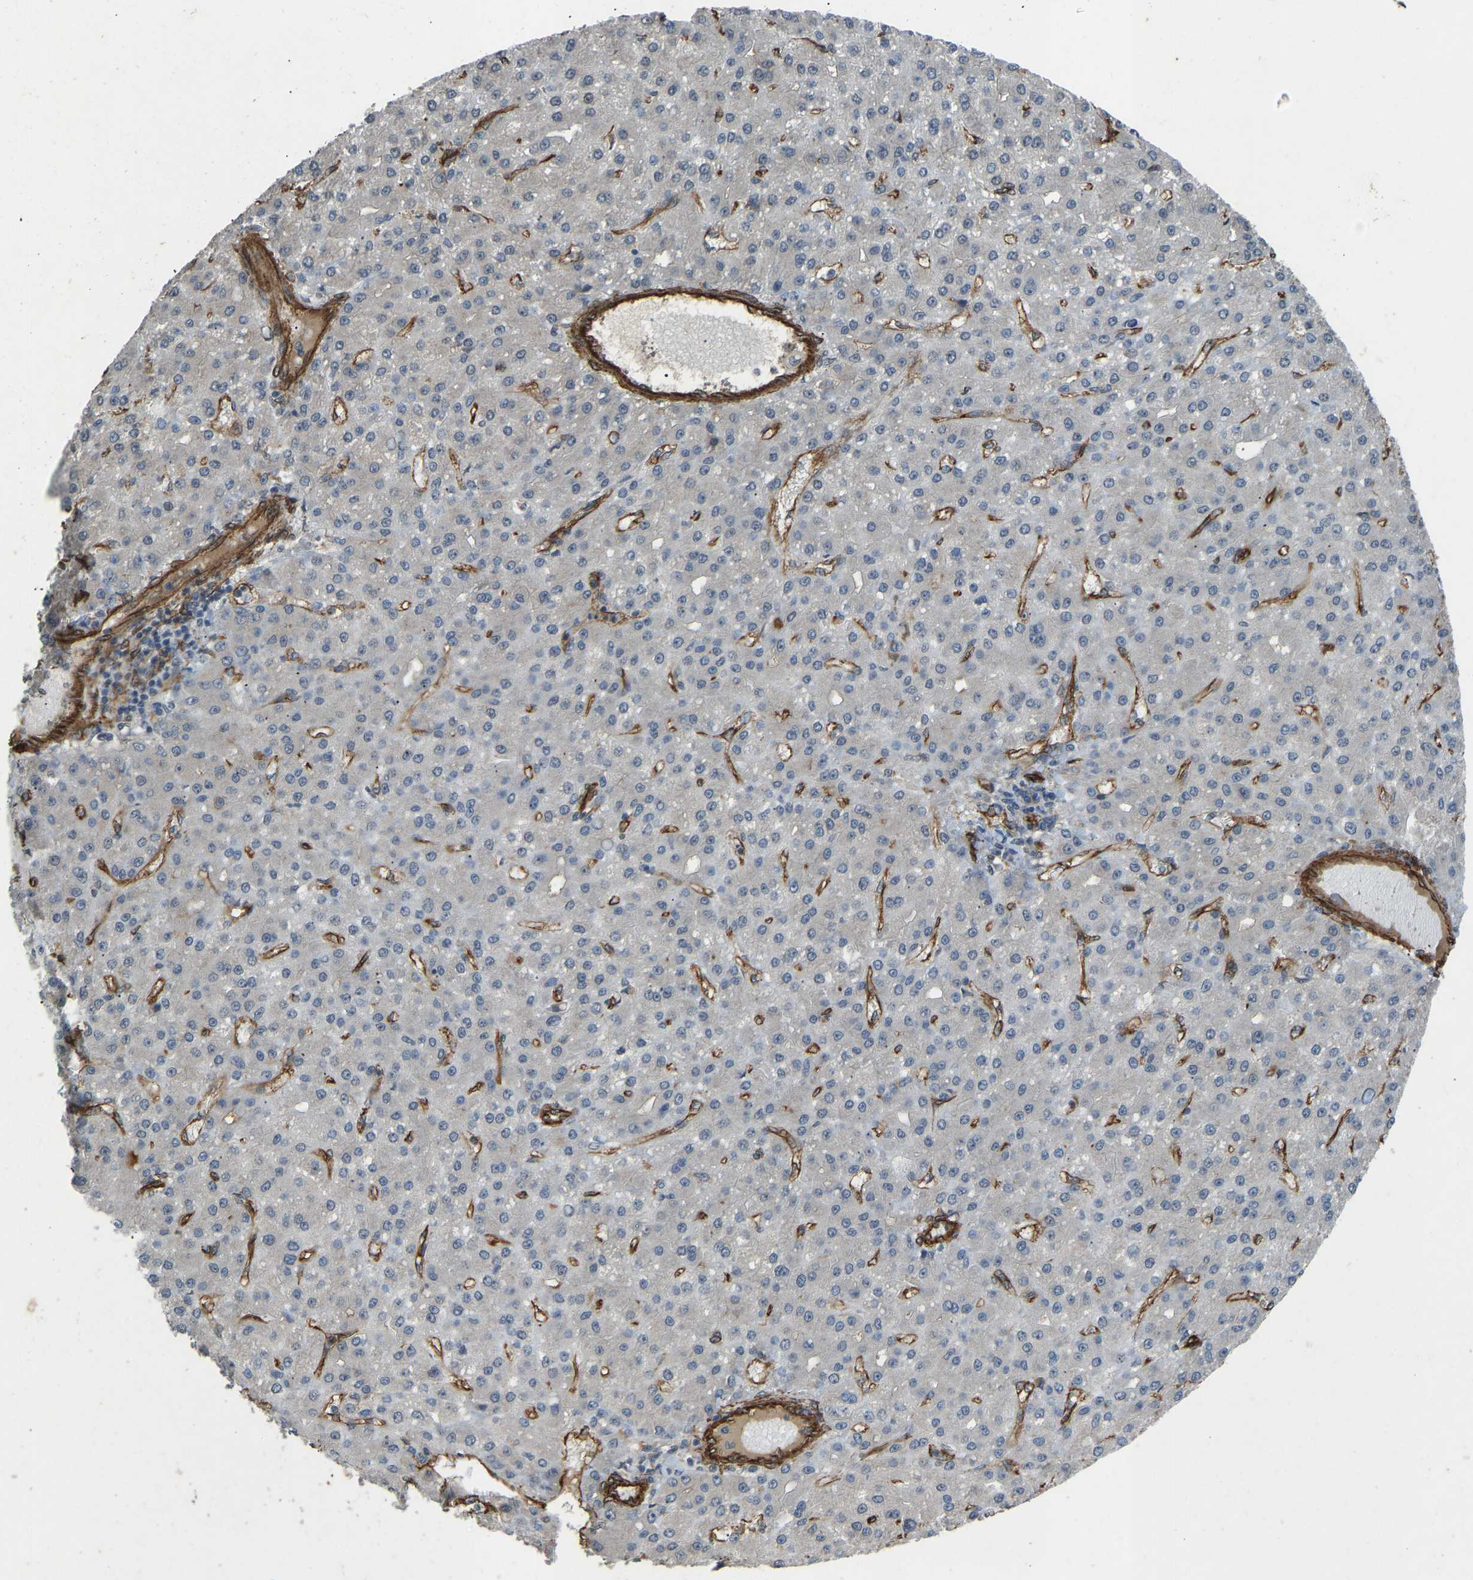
{"staining": {"intensity": "negative", "quantity": "none", "location": "none"}, "tissue": "liver cancer", "cell_type": "Tumor cells", "image_type": "cancer", "snomed": [{"axis": "morphology", "description": "Carcinoma, Hepatocellular, NOS"}, {"axis": "topography", "description": "Liver"}], "caption": "Tumor cells are negative for brown protein staining in liver hepatocellular carcinoma.", "gene": "NMB", "patient": {"sex": "male", "age": 67}}